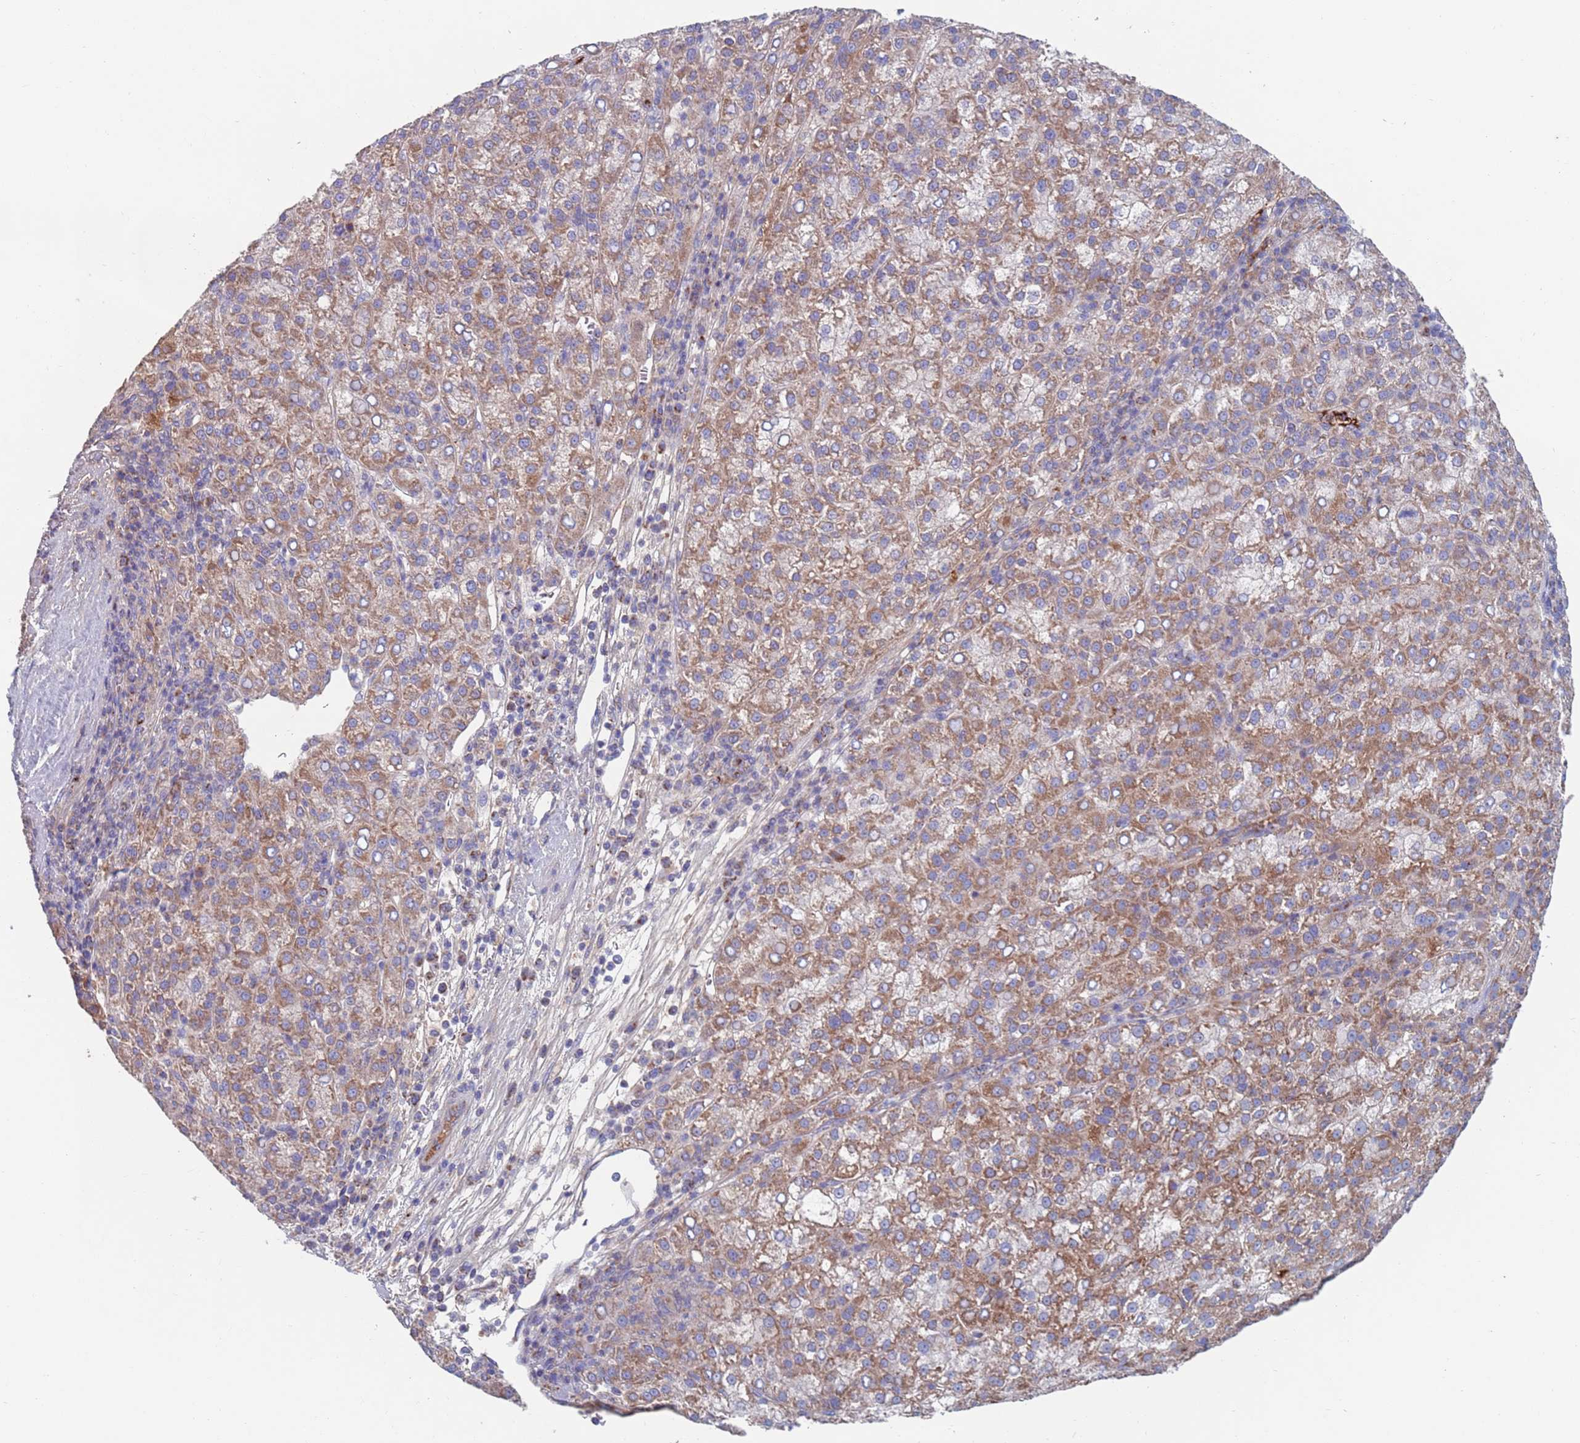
{"staining": {"intensity": "moderate", "quantity": ">75%", "location": "cytoplasmic/membranous"}, "tissue": "liver cancer", "cell_type": "Tumor cells", "image_type": "cancer", "snomed": [{"axis": "morphology", "description": "Carcinoma, Hepatocellular, NOS"}, {"axis": "topography", "description": "Liver"}], "caption": "Human liver hepatocellular carcinoma stained with a brown dye reveals moderate cytoplasmic/membranous positive positivity in about >75% of tumor cells.", "gene": "MRPL22", "patient": {"sex": "female", "age": 58}}